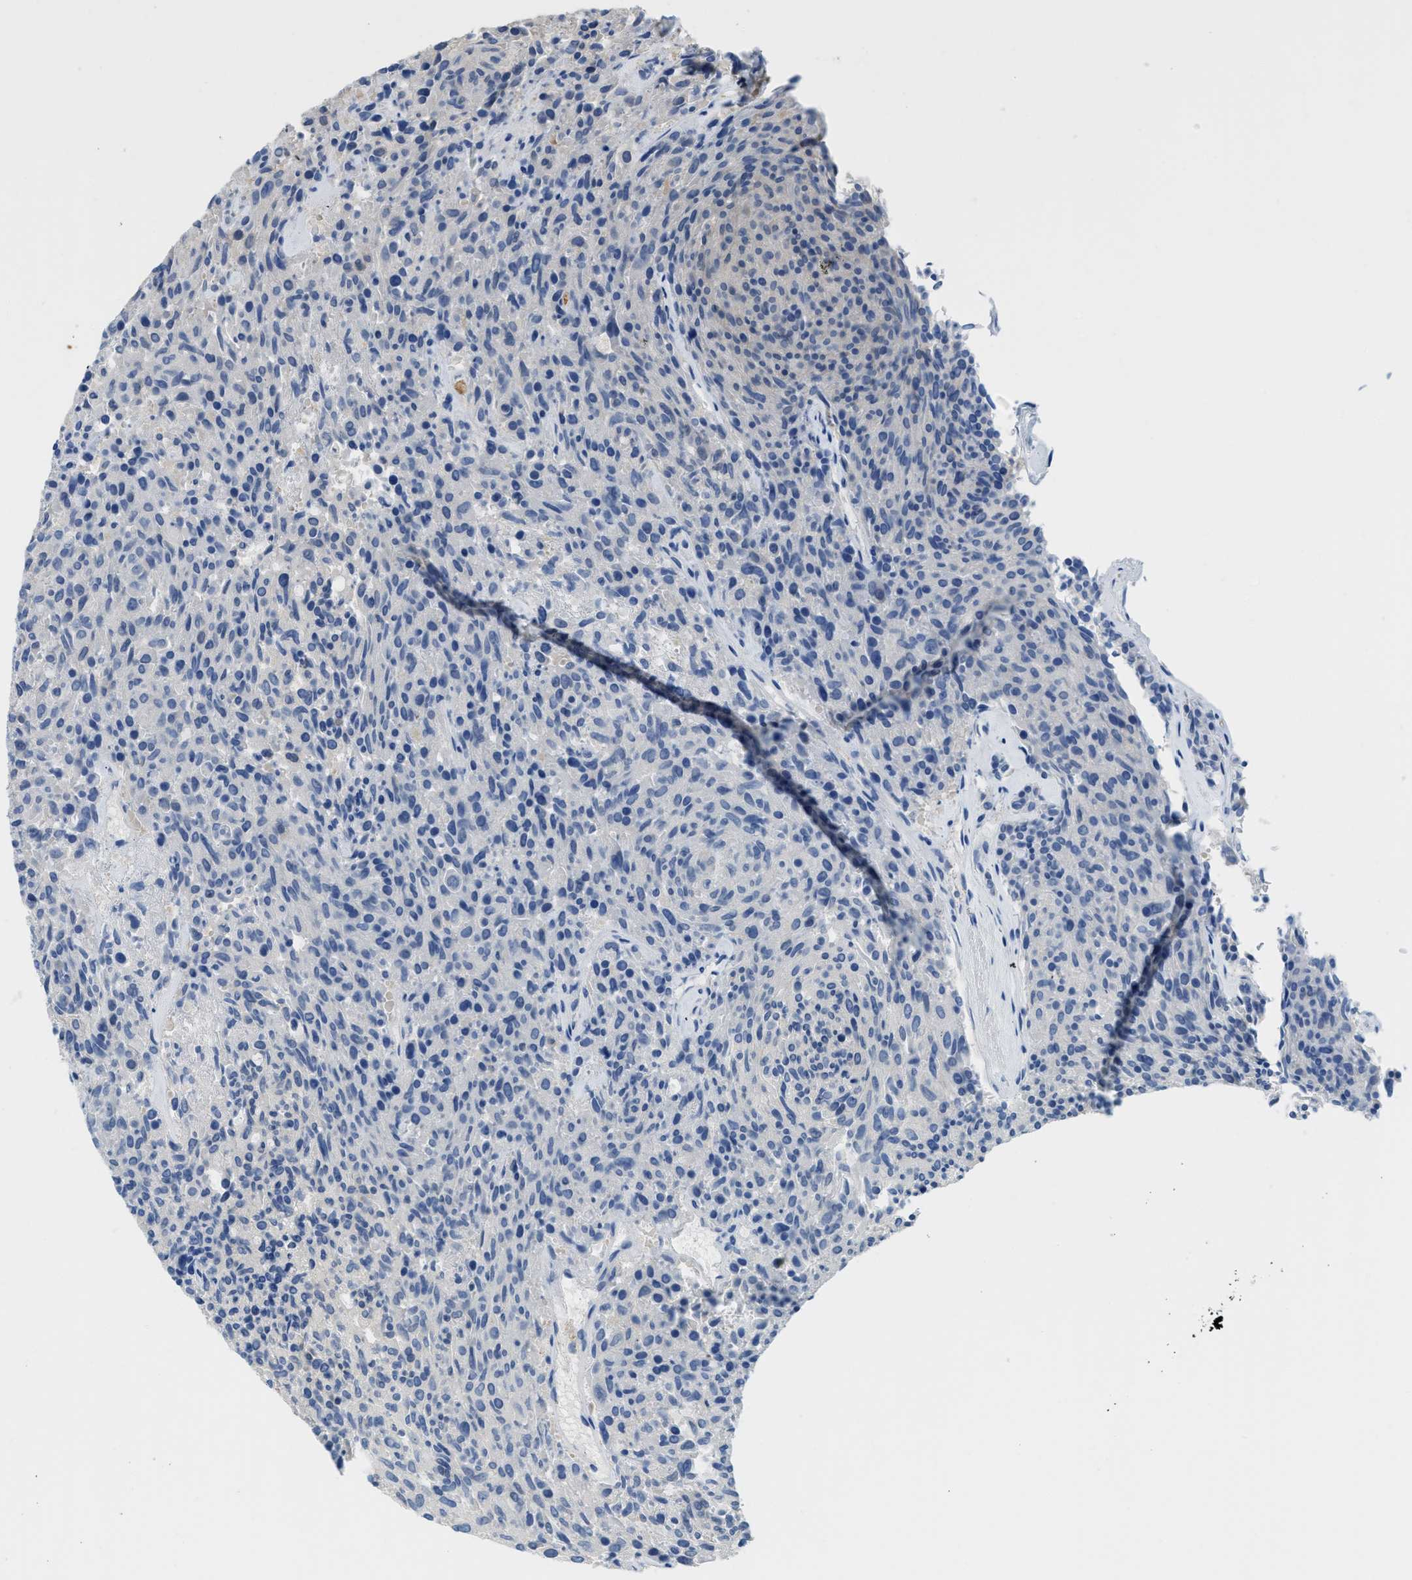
{"staining": {"intensity": "negative", "quantity": "none", "location": "none"}, "tissue": "carcinoid", "cell_type": "Tumor cells", "image_type": "cancer", "snomed": [{"axis": "morphology", "description": "Carcinoid, malignant, NOS"}, {"axis": "topography", "description": "Pancreas"}], "caption": "An immunohistochemistry (IHC) photomicrograph of carcinoid (malignant) is shown. There is no staining in tumor cells of carcinoid (malignant).", "gene": "SERPINB1", "patient": {"sex": "female", "age": 54}}